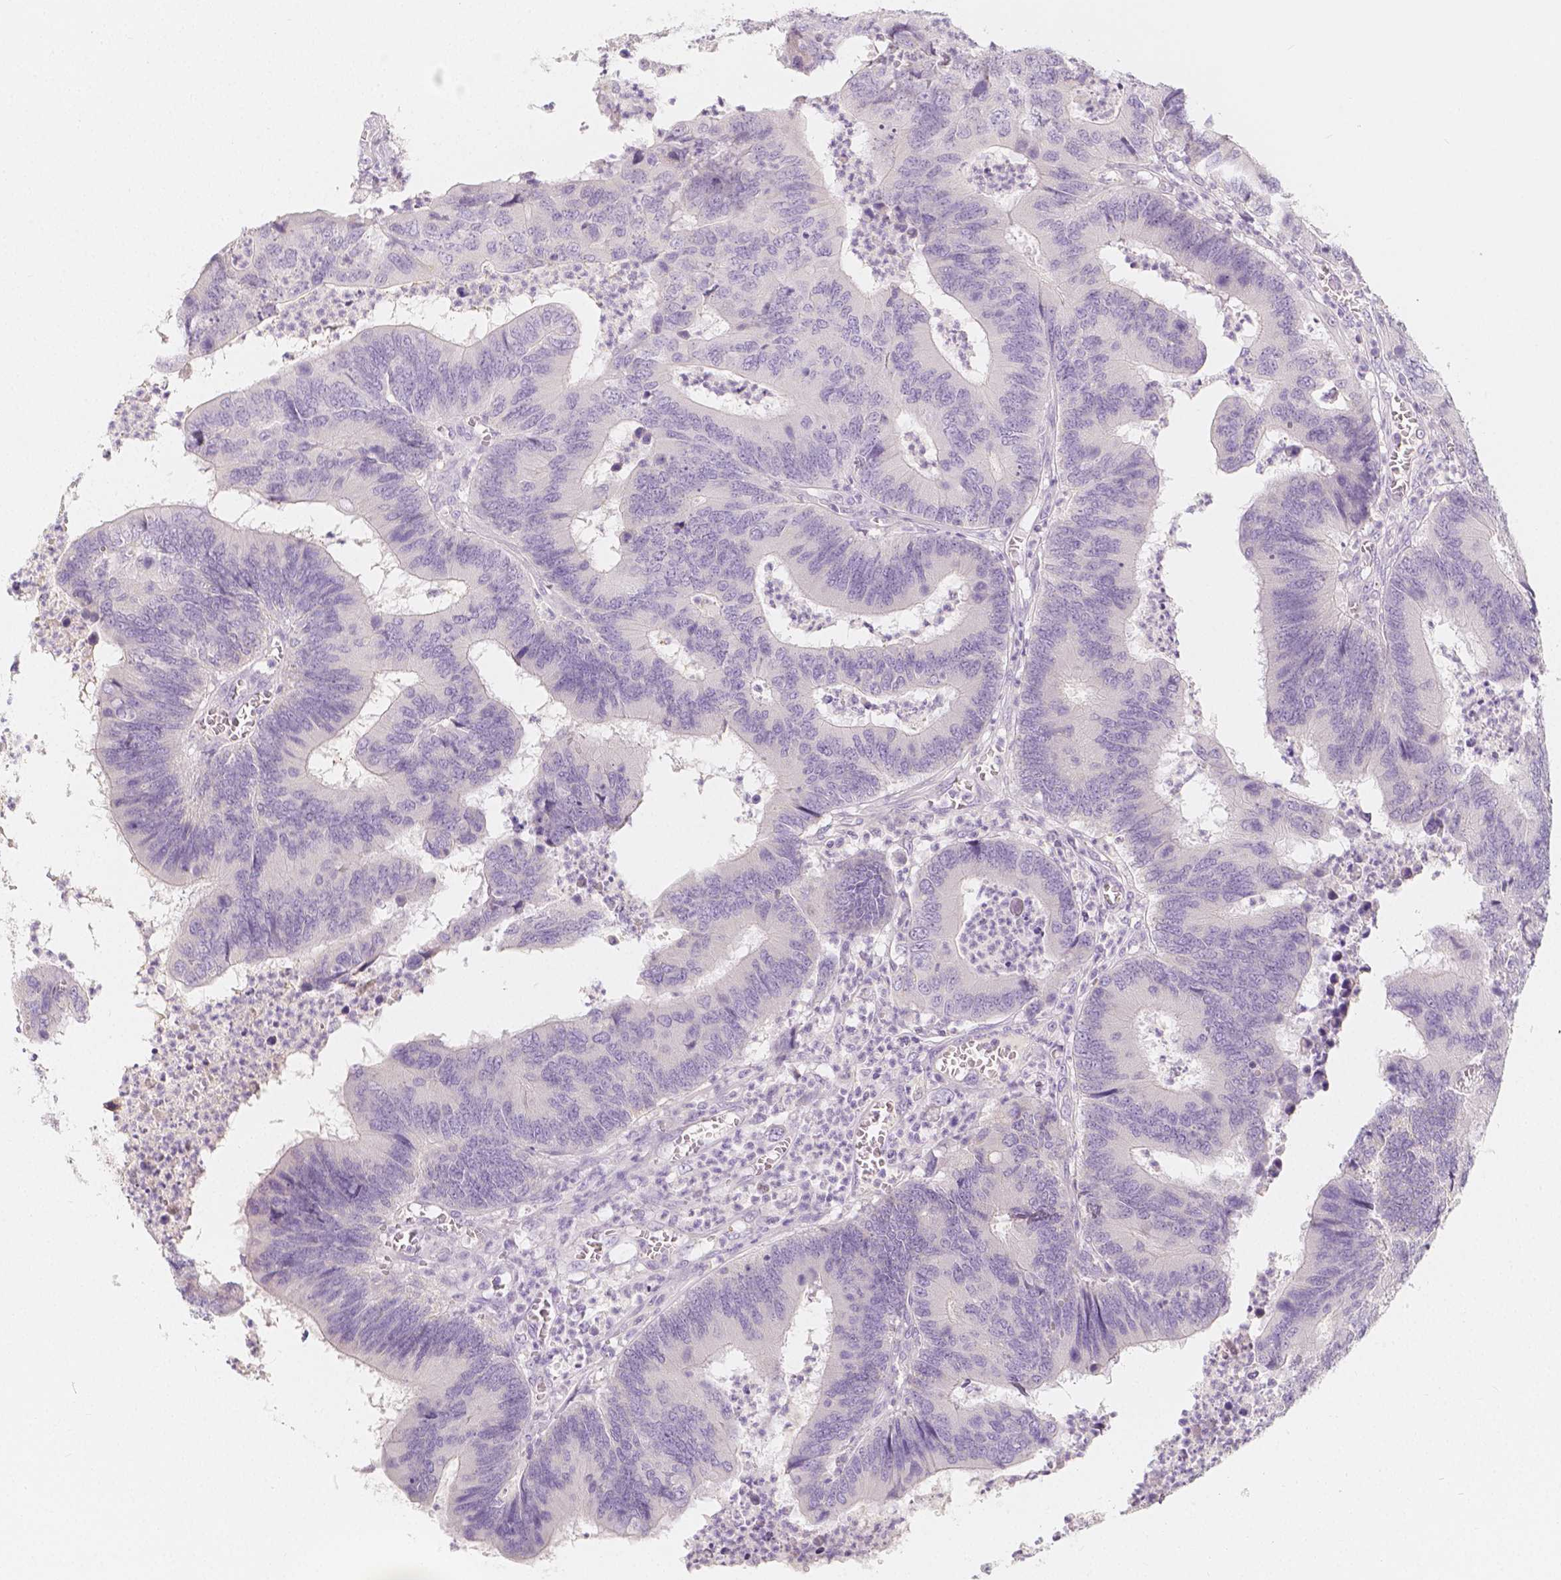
{"staining": {"intensity": "negative", "quantity": "none", "location": "none"}, "tissue": "colorectal cancer", "cell_type": "Tumor cells", "image_type": "cancer", "snomed": [{"axis": "morphology", "description": "Adenocarcinoma, NOS"}, {"axis": "topography", "description": "Colon"}], "caption": "Immunohistochemical staining of colorectal adenocarcinoma demonstrates no significant staining in tumor cells.", "gene": "BATF", "patient": {"sex": "female", "age": 67}}